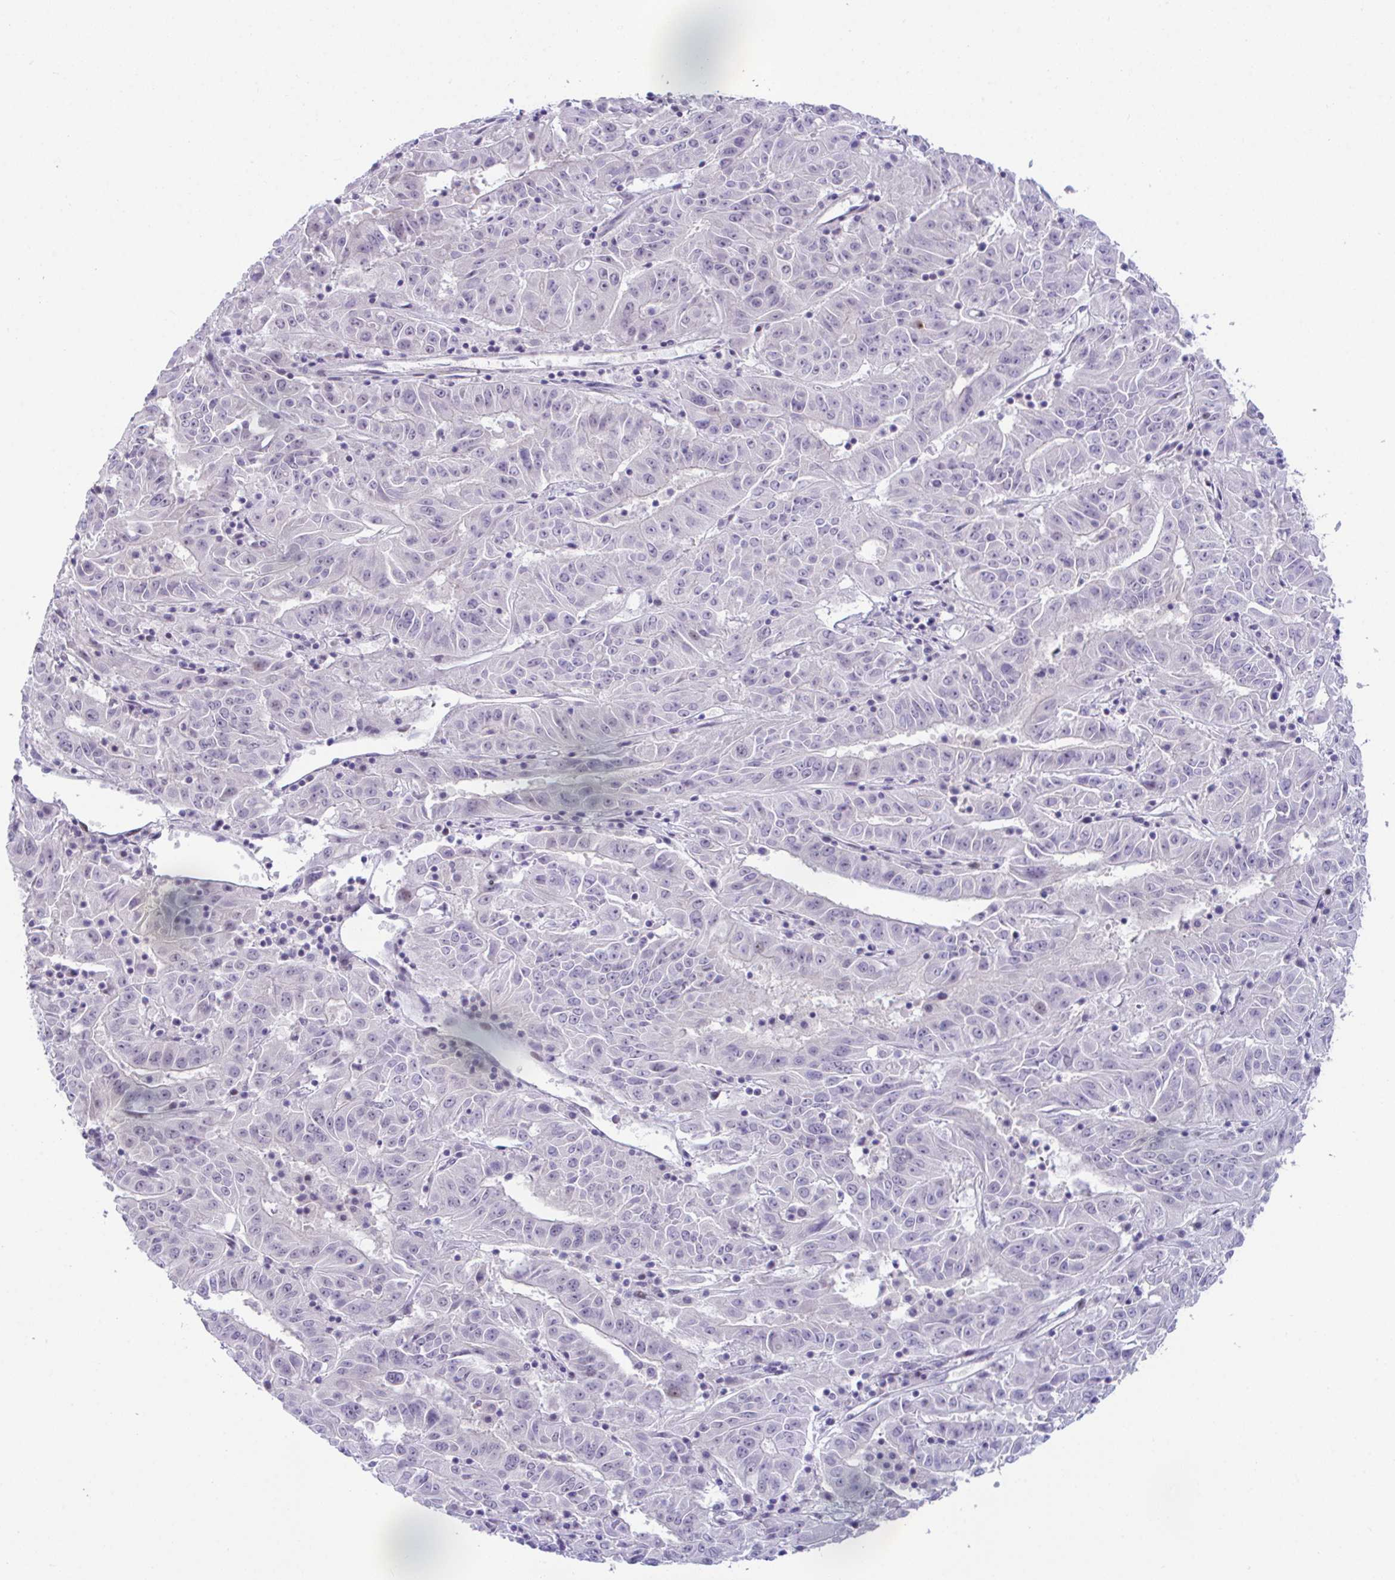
{"staining": {"intensity": "negative", "quantity": "none", "location": "none"}, "tissue": "pancreatic cancer", "cell_type": "Tumor cells", "image_type": "cancer", "snomed": [{"axis": "morphology", "description": "Adenocarcinoma, NOS"}, {"axis": "topography", "description": "Pancreas"}], "caption": "Immunohistochemical staining of human pancreatic cancer reveals no significant positivity in tumor cells. The staining is performed using DAB (3,3'-diaminobenzidine) brown chromogen with nuclei counter-stained in using hematoxylin.", "gene": "USP35", "patient": {"sex": "male", "age": 63}}